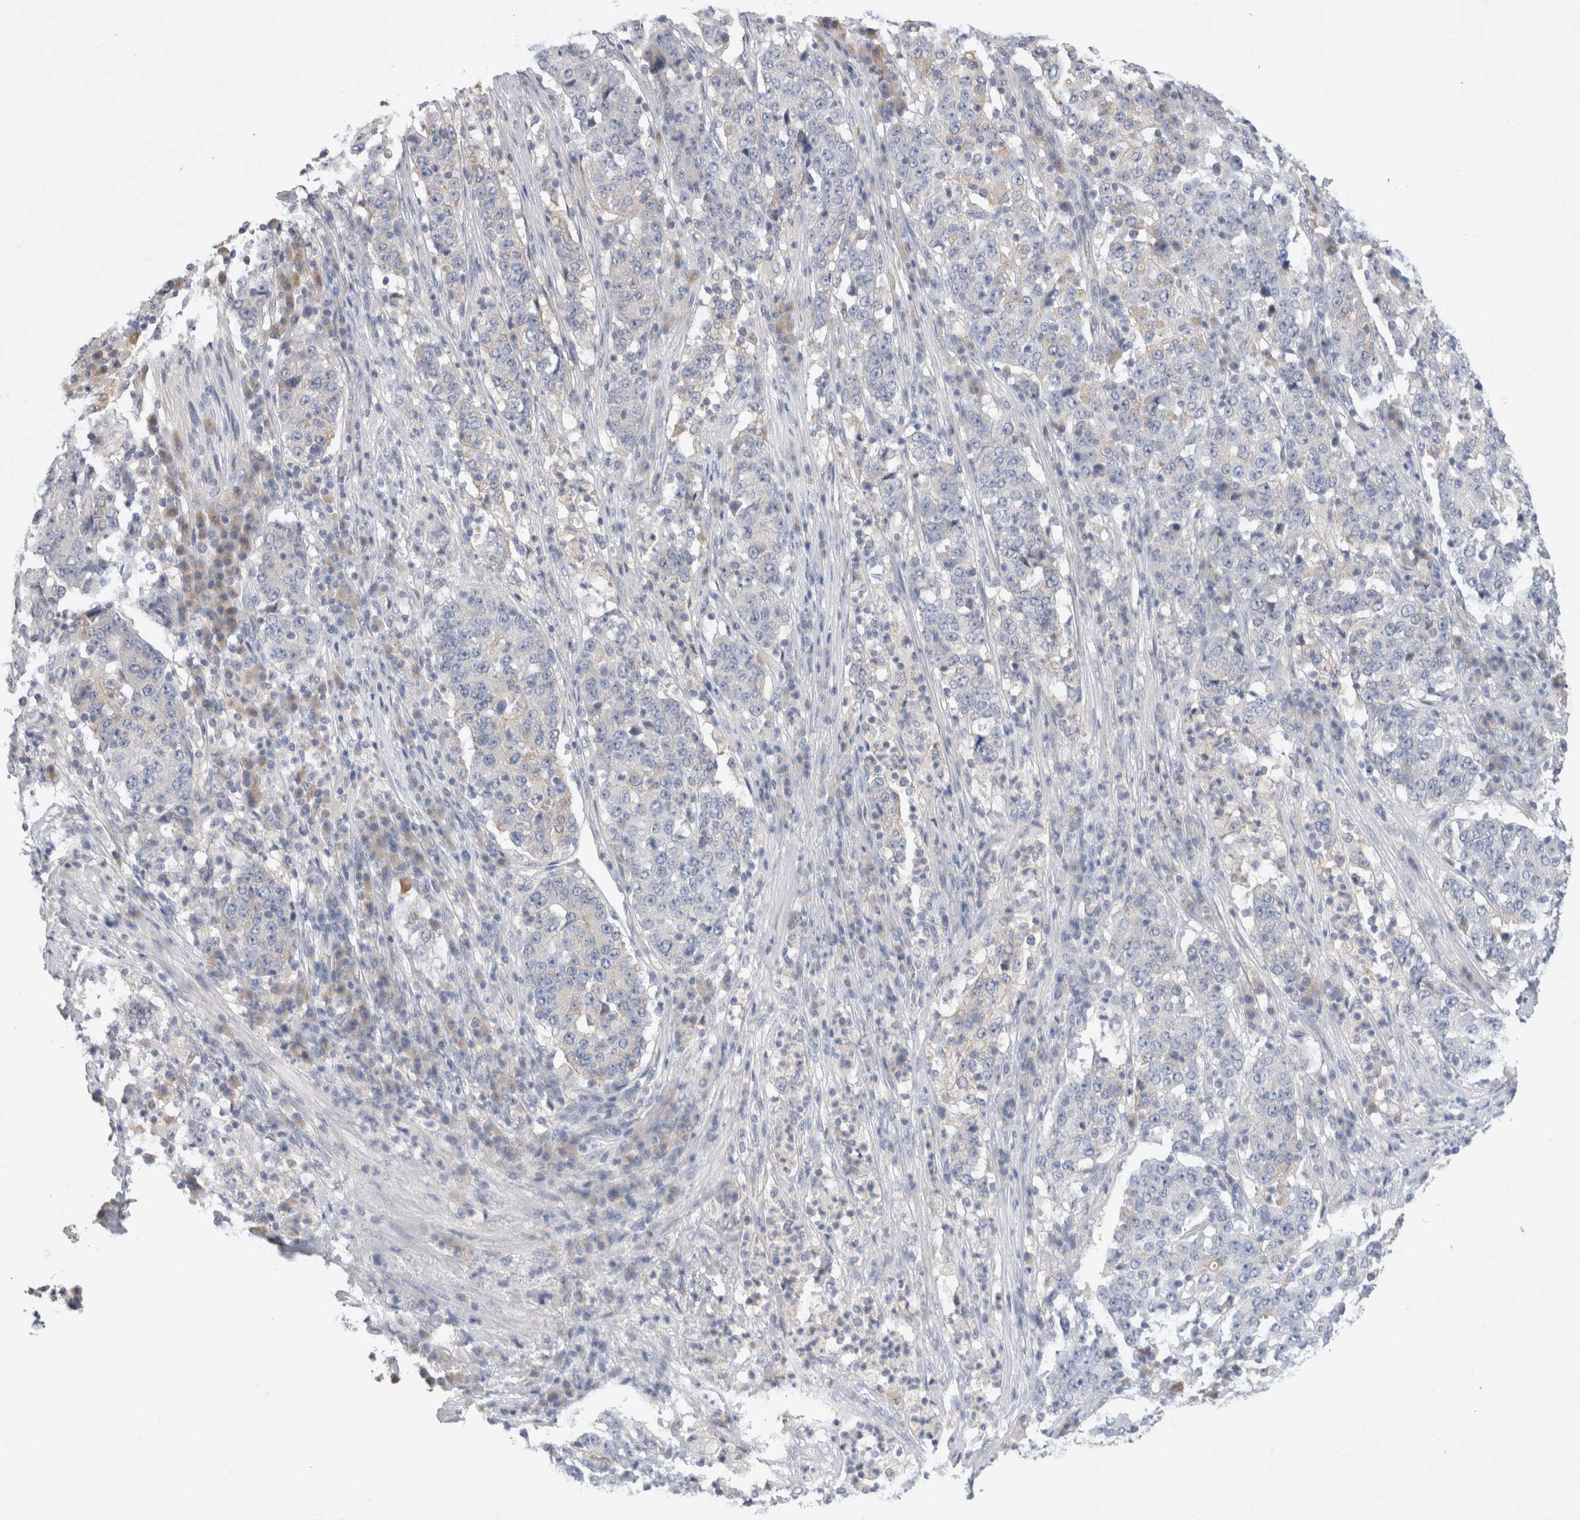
{"staining": {"intensity": "negative", "quantity": "none", "location": "none"}, "tissue": "stomach cancer", "cell_type": "Tumor cells", "image_type": "cancer", "snomed": [{"axis": "morphology", "description": "Adenocarcinoma, NOS"}, {"axis": "topography", "description": "Stomach"}], "caption": "Immunohistochemistry of human stomach adenocarcinoma demonstrates no positivity in tumor cells.", "gene": "GAS1", "patient": {"sex": "male", "age": 59}}